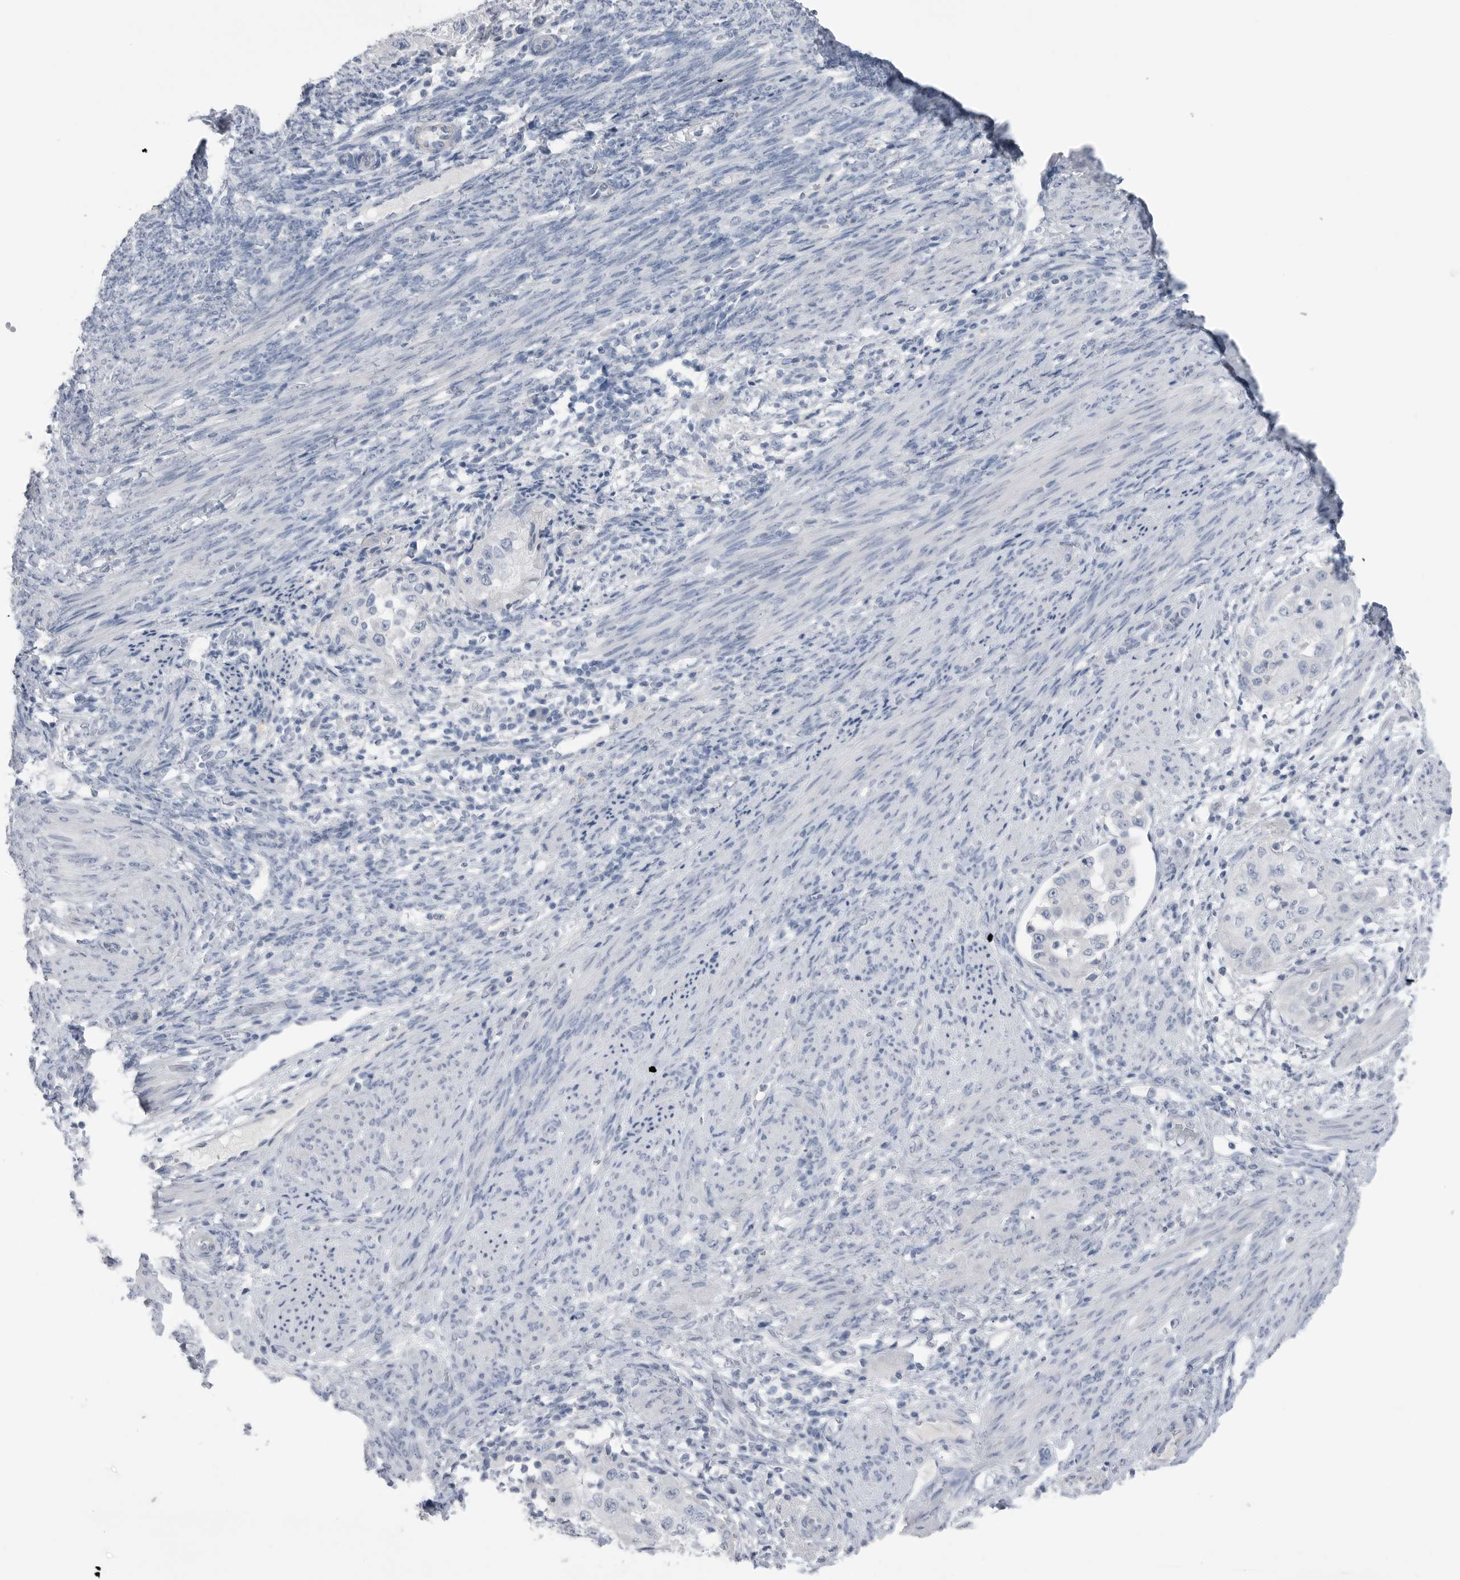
{"staining": {"intensity": "negative", "quantity": "none", "location": "none"}, "tissue": "endometrial cancer", "cell_type": "Tumor cells", "image_type": "cancer", "snomed": [{"axis": "morphology", "description": "Adenocarcinoma, NOS"}, {"axis": "topography", "description": "Endometrium"}], "caption": "Immunohistochemical staining of human endometrial cancer (adenocarcinoma) demonstrates no significant staining in tumor cells.", "gene": "ABHD12", "patient": {"sex": "female", "age": 85}}